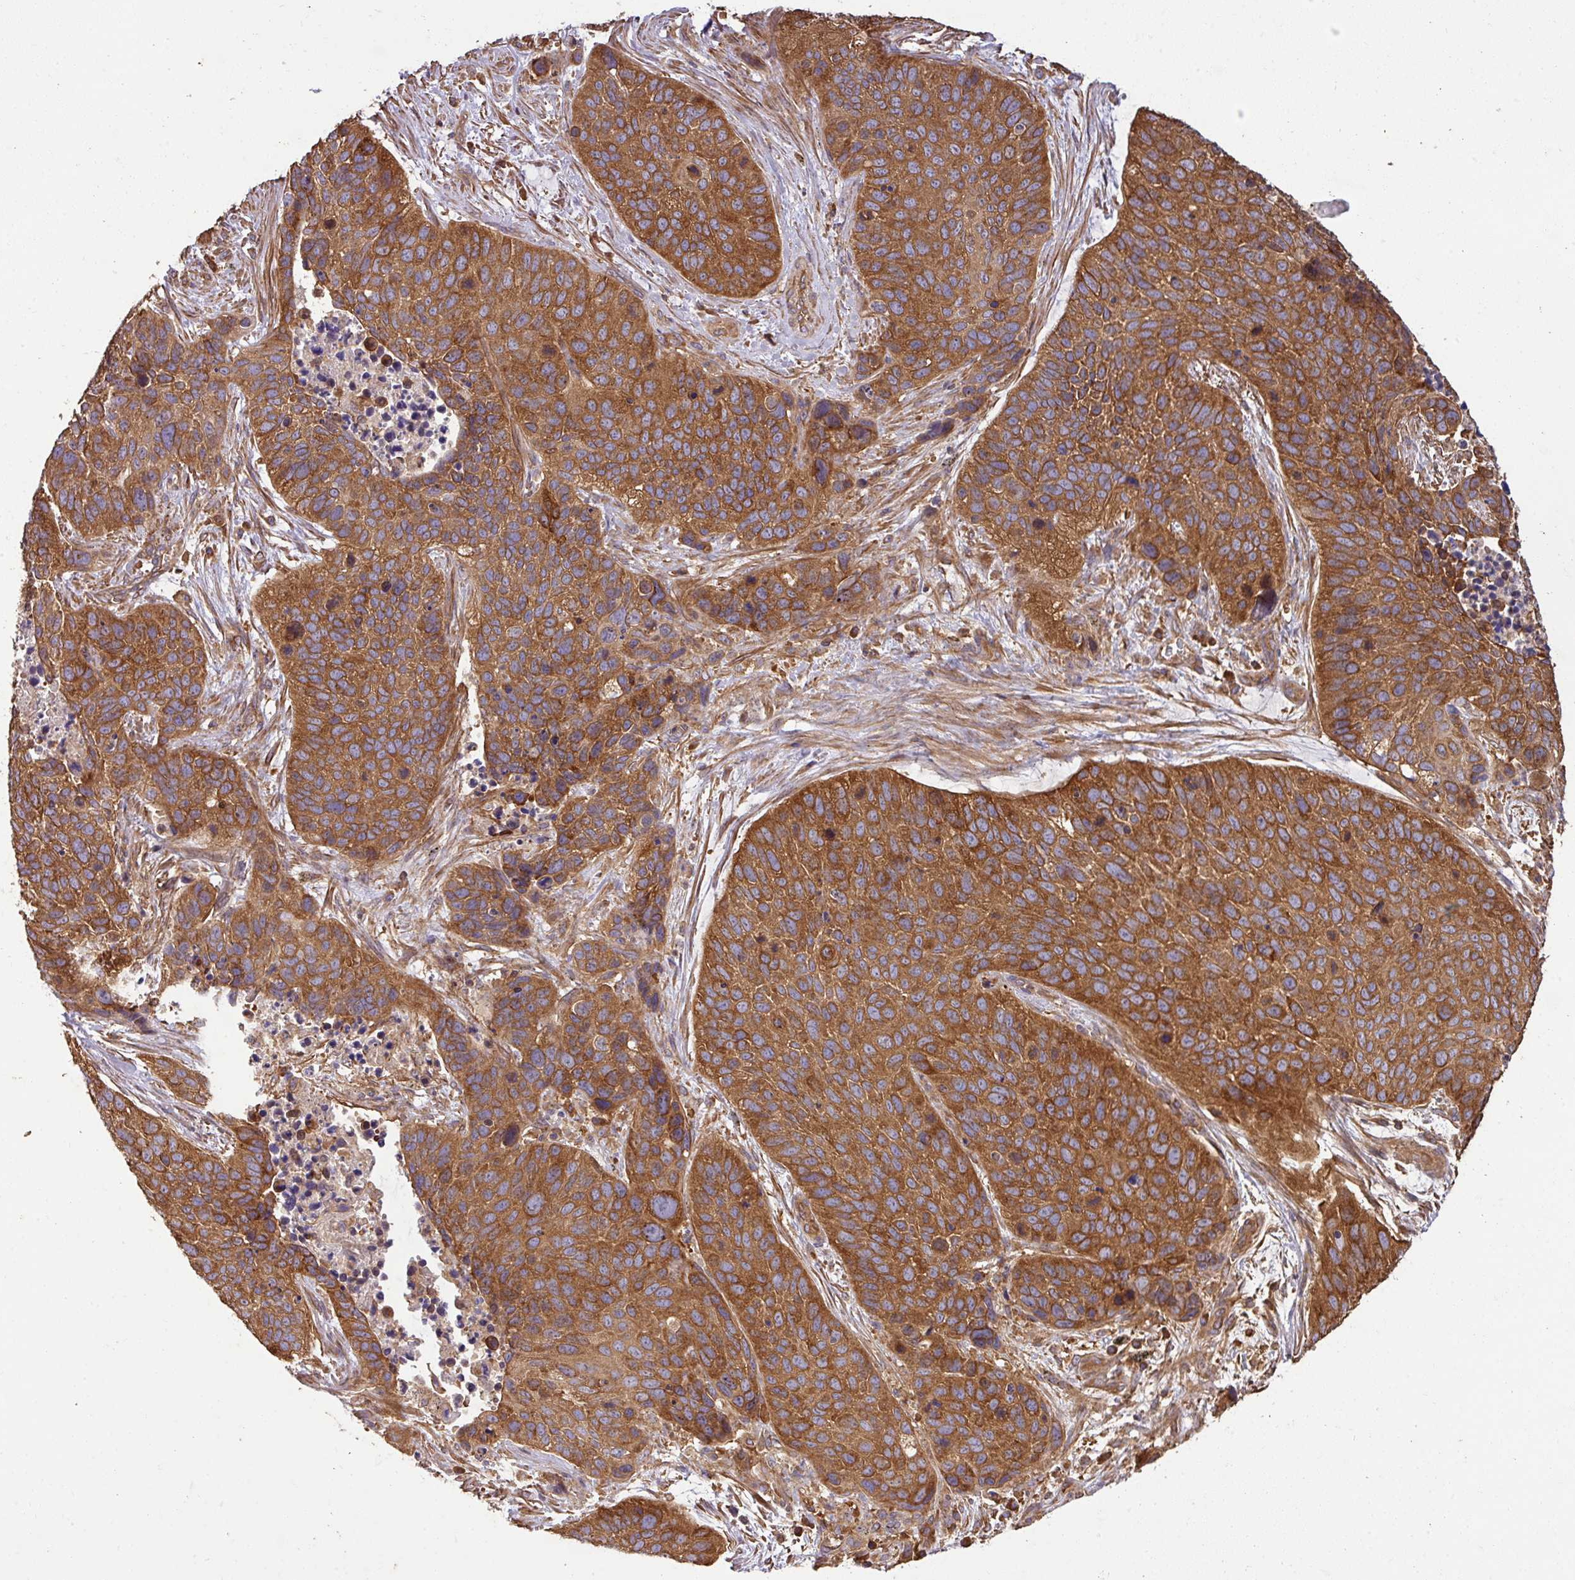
{"staining": {"intensity": "moderate", "quantity": ">75%", "location": "cytoplasmic/membranous"}, "tissue": "lung cancer", "cell_type": "Tumor cells", "image_type": "cancer", "snomed": [{"axis": "morphology", "description": "Squamous cell carcinoma, NOS"}, {"axis": "topography", "description": "Lung"}], "caption": "Immunohistochemistry (DAB (3,3'-diaminobenzidine)) staining of squamous cell carcinoma (lung) reveals moderate cytoplasmic/membranous protein expression in about >75% of tumor cells.", "gene": "GSPT1", "patient": {"sex": "male", "age": 62}}